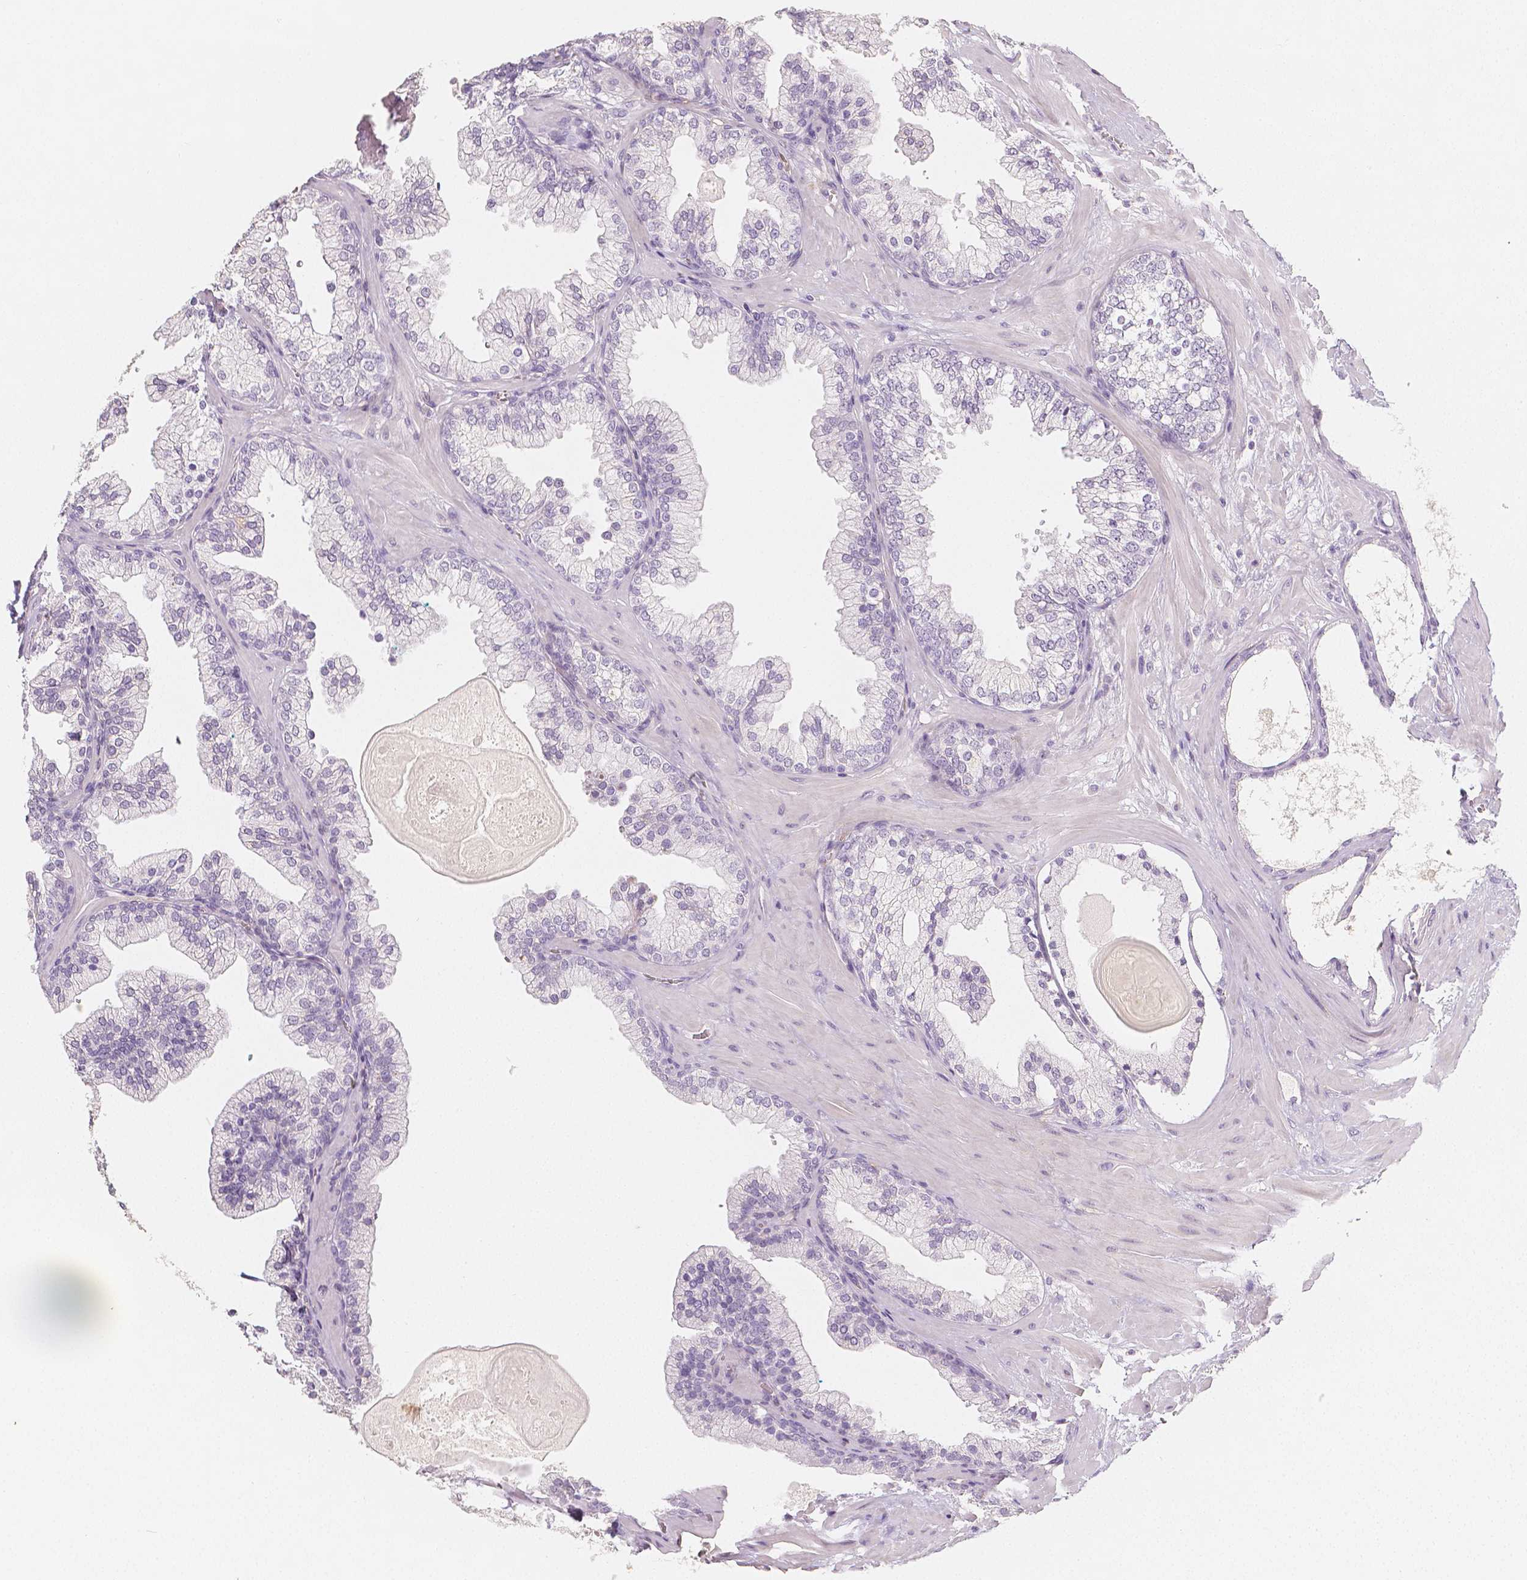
{"staining": {"intensity": "negative", "quantity": "none", "location": "none"}, "tissue": "prostate", "cell_type": "Glandular cells", "image_type": "normal", "snomed": [{"axis": "morphology", "description": "Normal tissue, NOS"}, {"axis": "topography", "description": "Prostate"}, {"axis": "topography", "description": "Peripheral nerve tissue"}], "caption": "Immunohistochemistry (IHC) micrograph of unremarkable human prostate stained for a protein (brown), which displays no expression in glandular cells. The staining is performed using DAB (3,3'-diaminobenzidine) brown chromogen with nuclei counter-stained in using hematoxylin.", "gene": "THY1", "patient": {"sex": "male", "age": 61}}